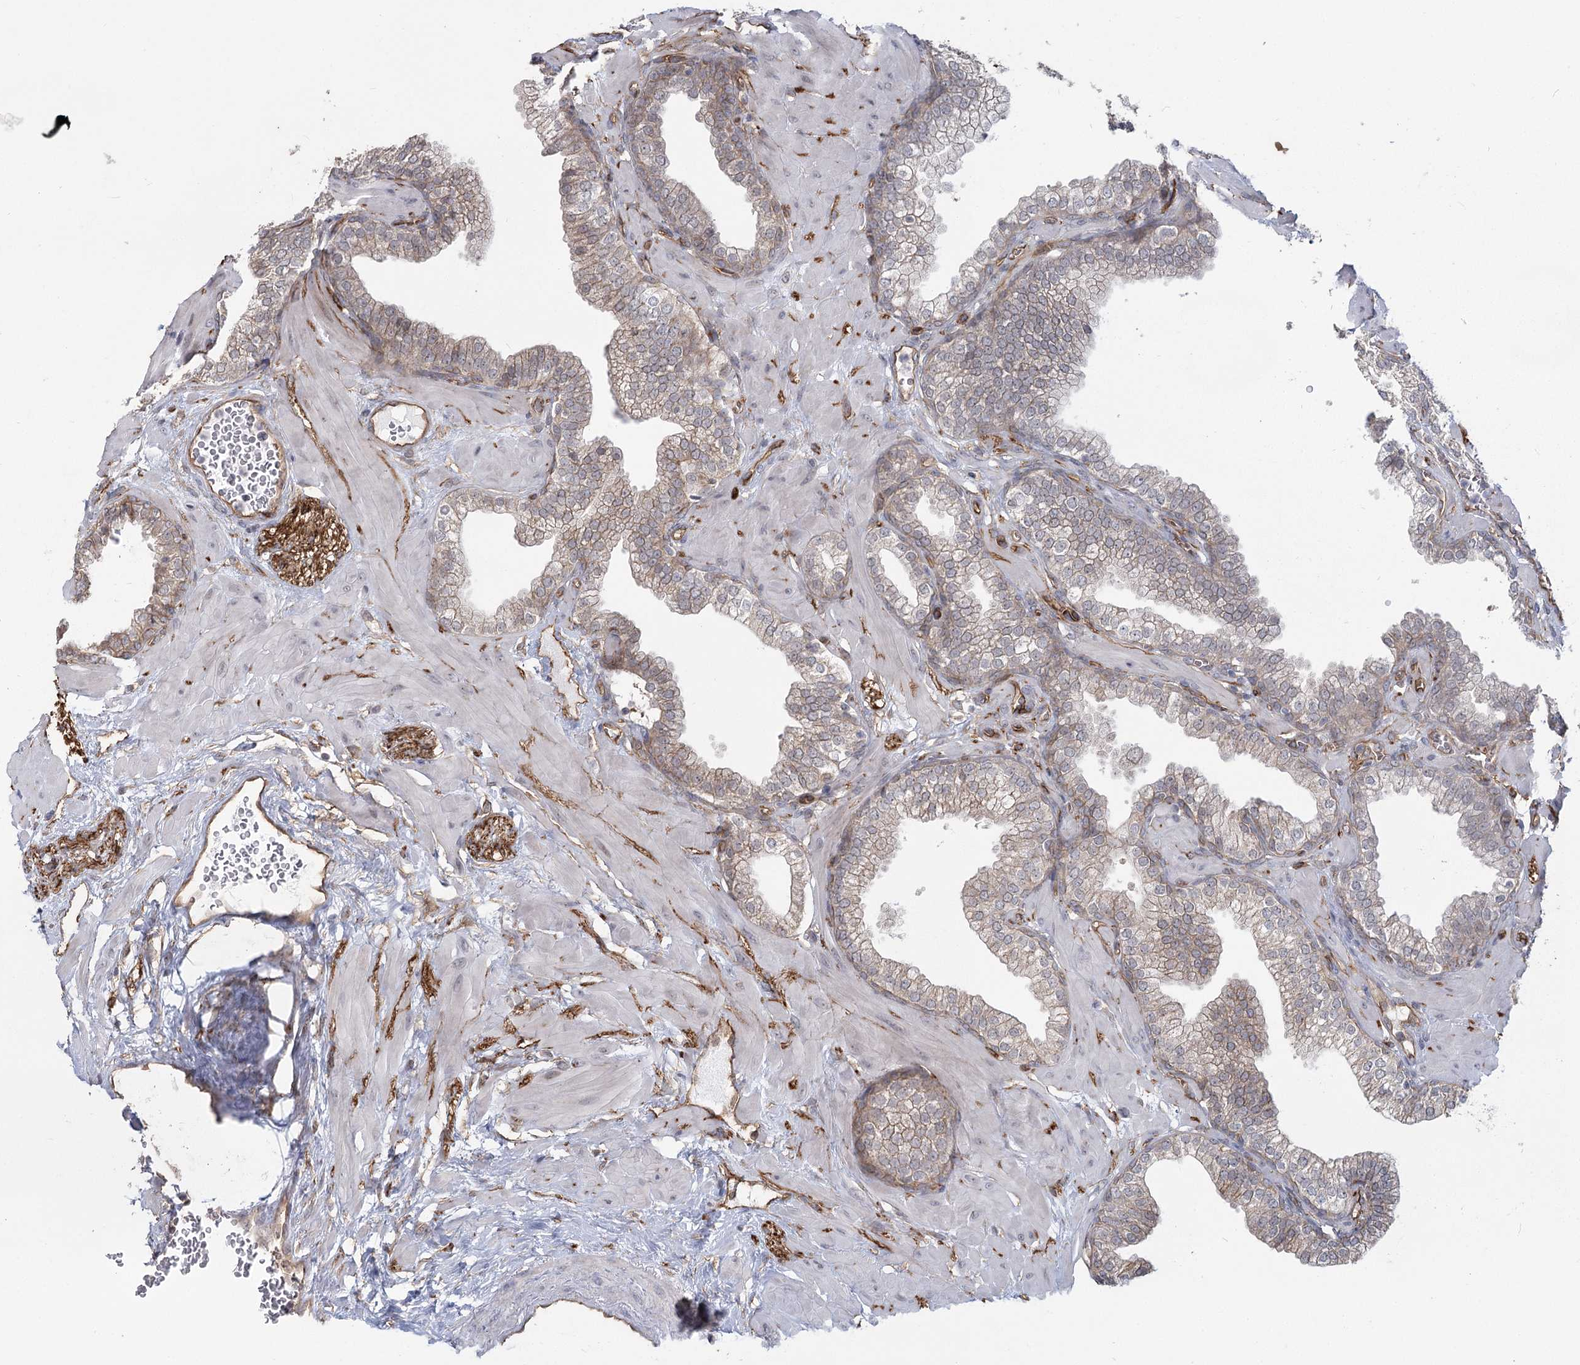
{"staining": {"intensity": "weak", "quantity": "25%-75%", "location": "cytoplasmic/membranous"}, "tissue": "prostate", "cell_type": "Glandular cells", "image_type": "normal", "snomed": [{"axis": "morphology", "description": "Normal tissue, NOS"}, {"axis": "morphology", "description": "Urothelial carcinoma, Low grade"}, {"axis": "topography", "description": "Urinary bladder"}, {"axis": "topography", "description": "Prostate"}], "caption": "Immunohistochemistry (IHC) staining of benign prostate, which exhibits low levels of weak cytoplasmic/membranous expression in about 25%-75% of glandular cells indicating weak cytoplasmic/membranous protein expression. The staining was performed using DAB (brown) for protein detection and nuclei were counterstained in hematoxylin (blue).", "gene": "RPP14", "patient": {"sex": "male", "age": 60}}